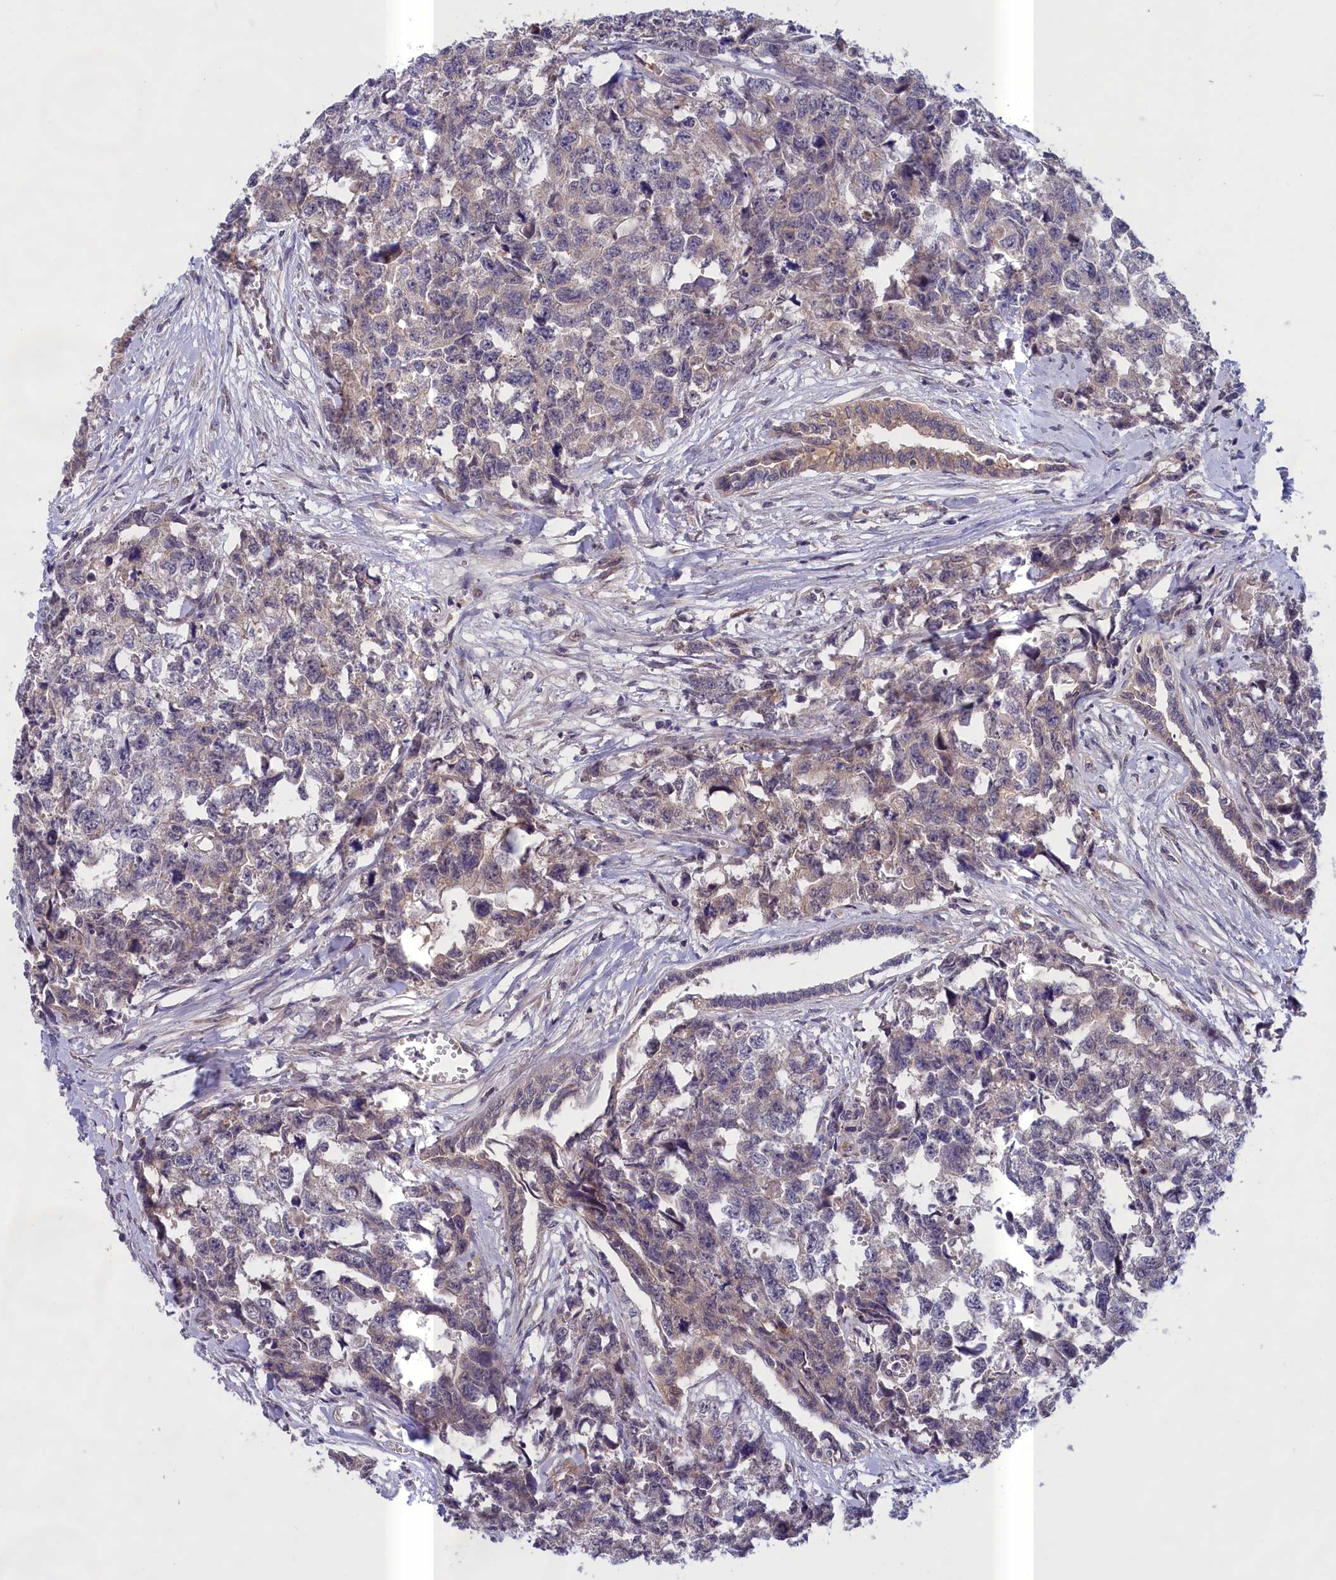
{"staining": {"intensity": "negative", "quantity": "none", "location": "none"}, "tissue": "testis cancer", "cell_type": "Tumor cells", "image_type": "cancer", "snomed": [{"axis": "morphology", "description": "Carcinoma, Embryonal, NOS"}, {"axis": "topography", "description": "Testis"}], "caption": "Micrograph shows no significant protein positivity in tumor cells of testis cancer (embryonal carcinoma).", "gene": "IGFALS", "patient": {"sex": "male", "age": 31}}